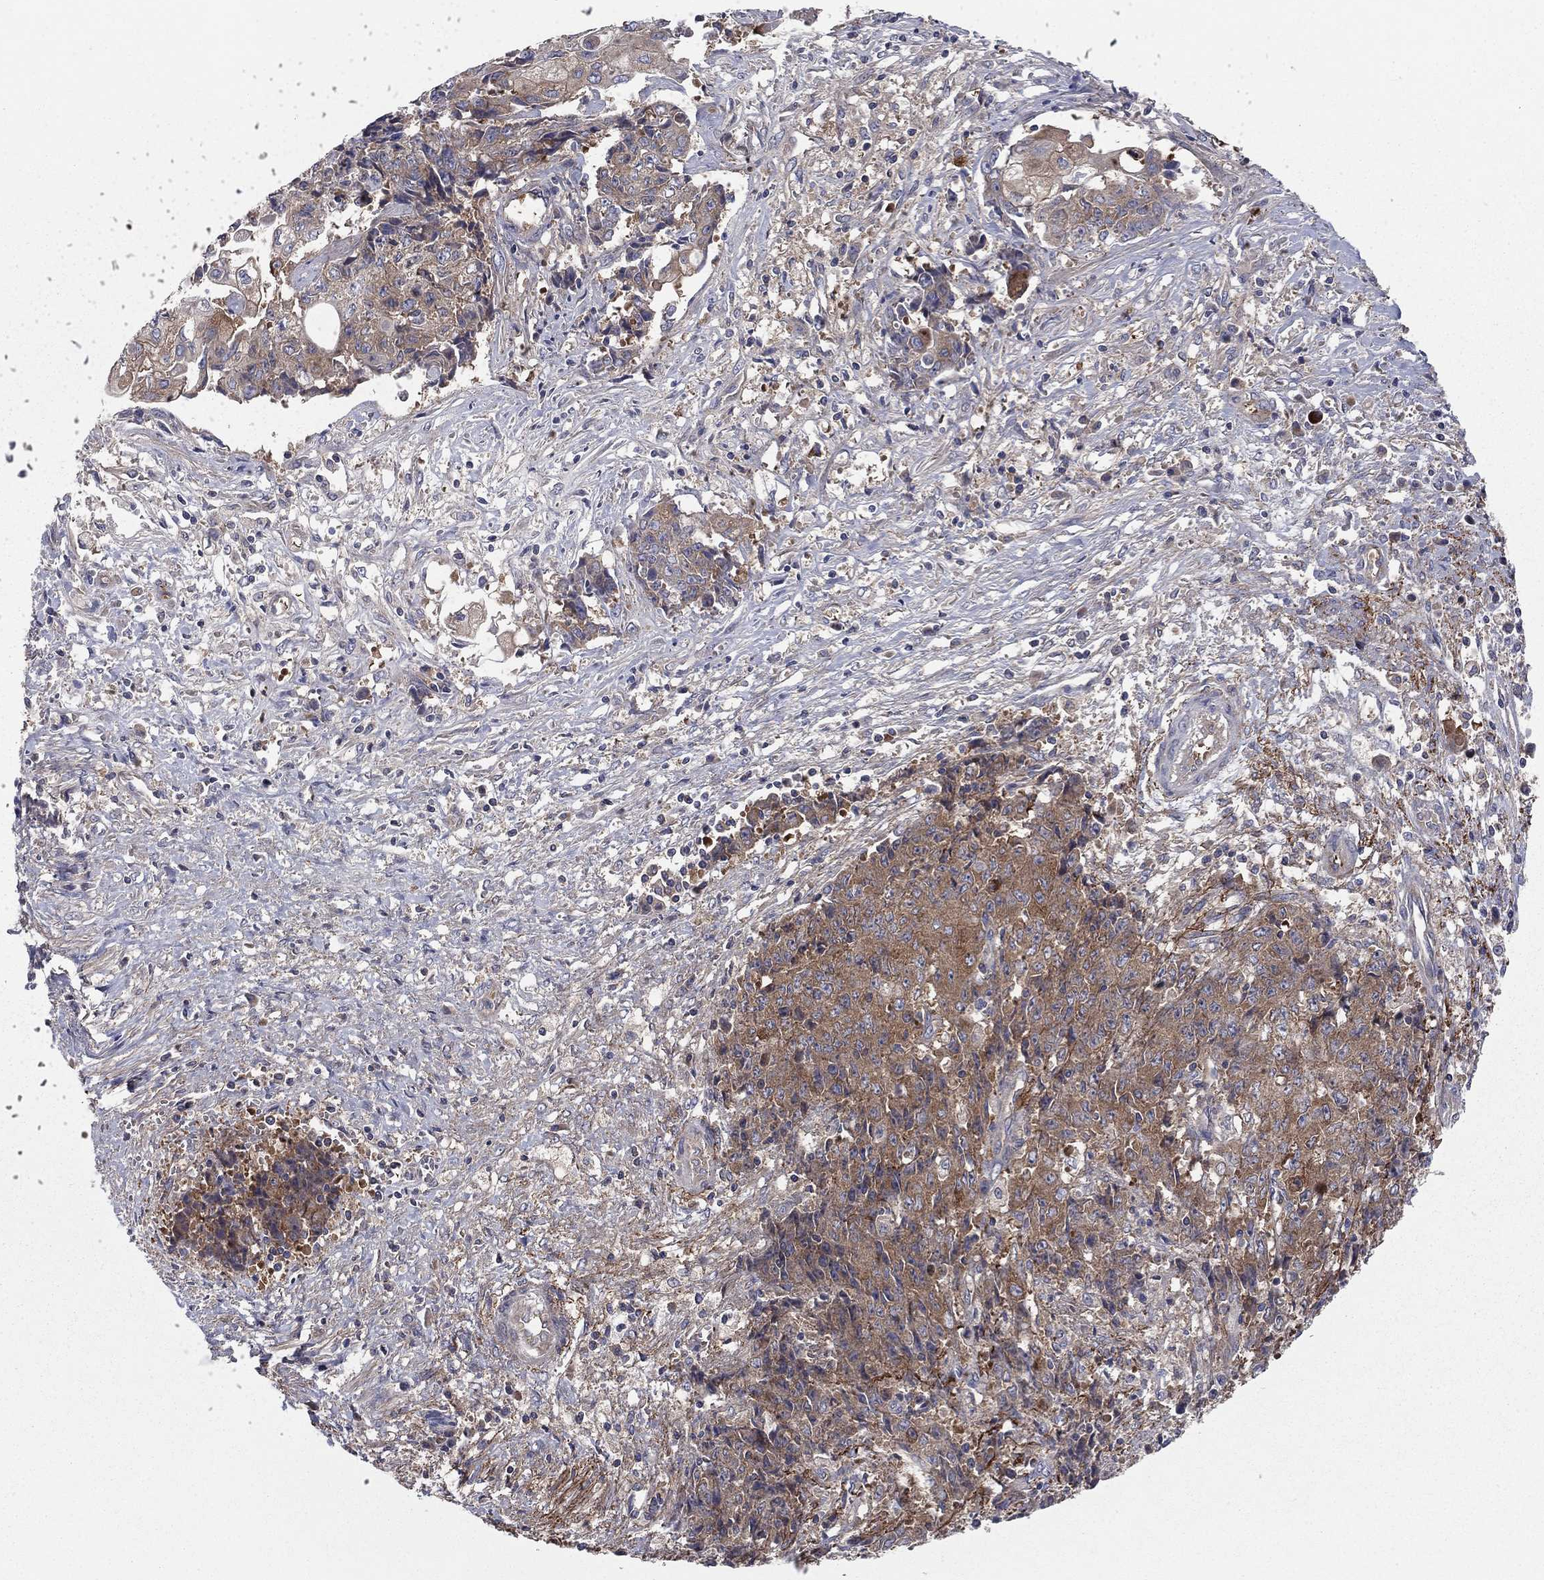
{"staining": {"intensity": "moderate", "quantity": "25%-75%", "location": "cytoplasmic/membranous"}, "tissue": "ovarian cancer", "cell_type": "Tumor cells", "image_type": "cancer", "snomed": [{"axis": "morphology", "description": "Carcinoma, endometroid"}, {"axis": "topography", "description": "Ovary"}], "caption": "Protein staining displays moderate cytoplasmic/membranous positivity in approximately 25%-75% of tumor cells in ovarian endometroid carcinoma.", "gene": "RNF123", "patient": {"sex": "female", "age": 42}}